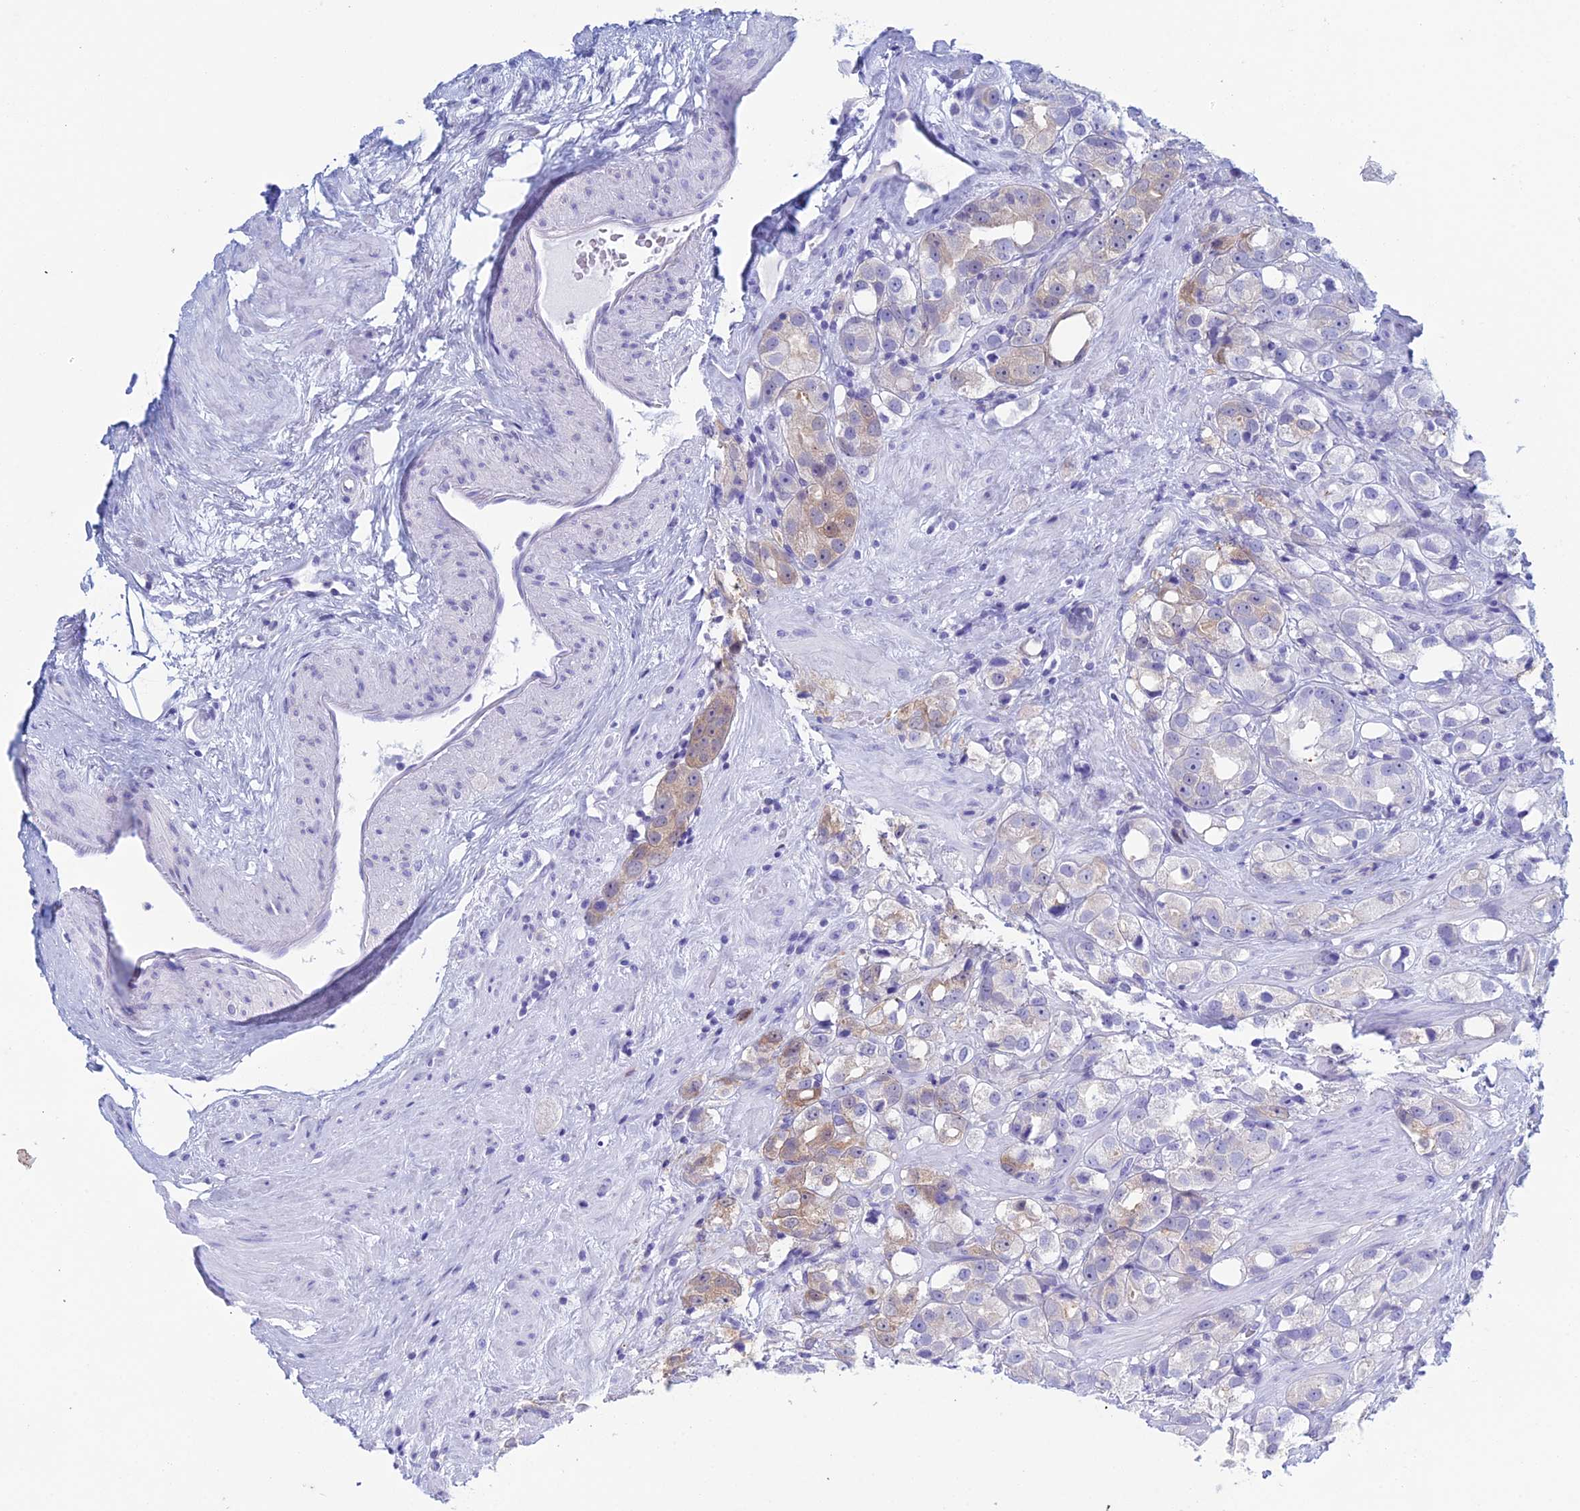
{"staining": {"intensity": "moderate", "quantity": "<25%", "location": "cytoplasmic/membranous"}, "tissue": "prostate cancer", "cell_type": "Tumor cells", "image_type": "cancer", "snomed": [{"axis": "morphology", "description": "Adenocarcinoma, NOS"}, {"axis": "topography", "description": "Prostate"}], "caption": "Prostate cancer stained for a protein reveals moderate cytoplasmic/membranous positivity in tumor cells.", "gene": "KCNK17", "patient": {"sex": "male", "age": 79}}